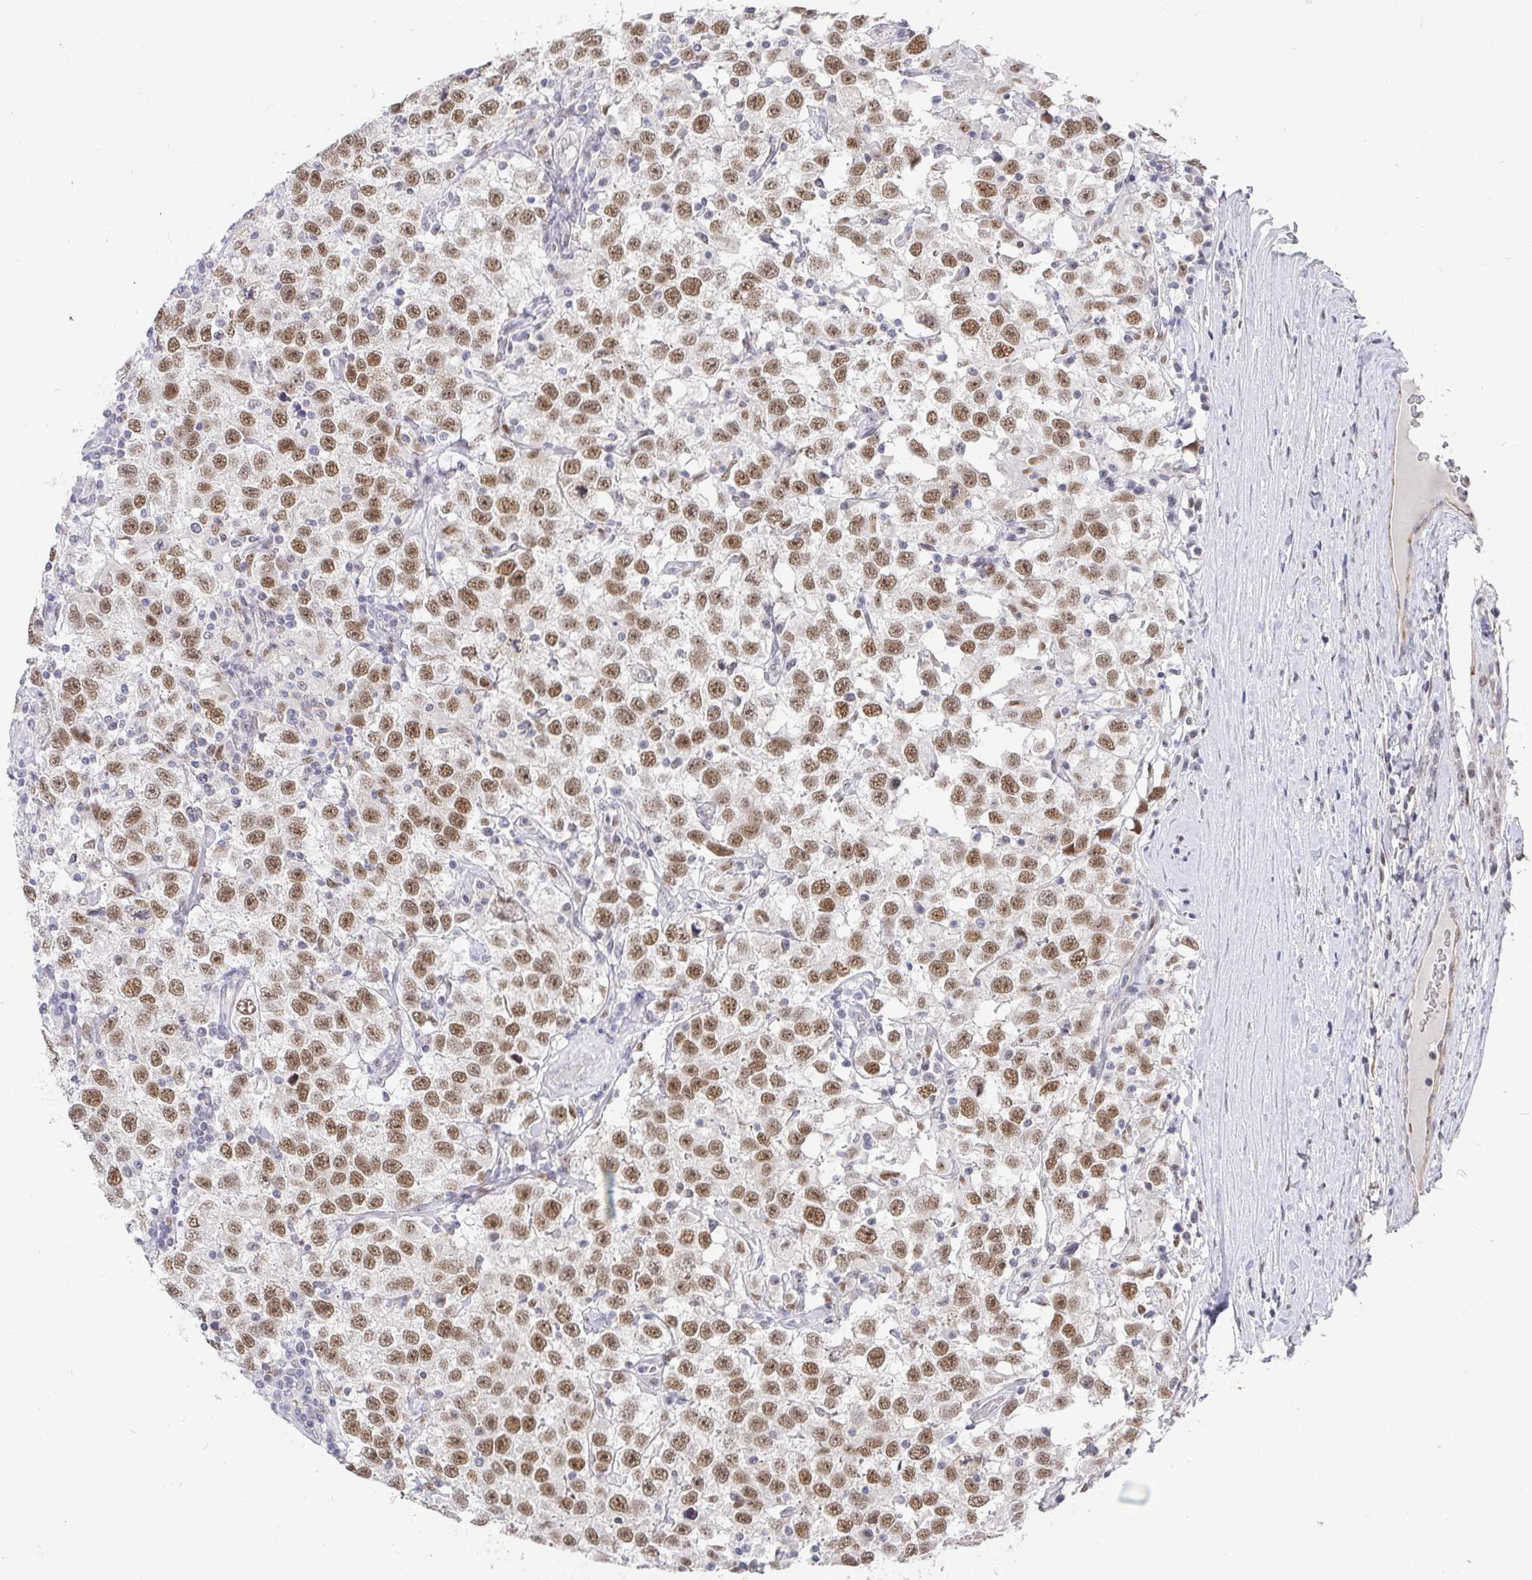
{"staining": {"intensity": "moderate", "quantity": ">75%", "location": "nuclear"}, "tissue": "testis cancer", "cell_type": "Tumor cells", "image_type": "cancer", "snomed": [{"axis": "morphology", "description": "Seminoma, NOS"}, {"axis": "topography", "description": "Testis"}], "caption": "DAB immunohistochemical staining of human testis cancer (seminoma) reveals moderate nuclear protein expression in approximately >75% of tumor cells. Using DAB (3,3'-diaminobenzidine) (brown) and hematoxylin (blue) stains, captured at high magnification using brightfield microscopy.", "gene": "RCOR1", "patient": {"sex": "male", "age": 41}}